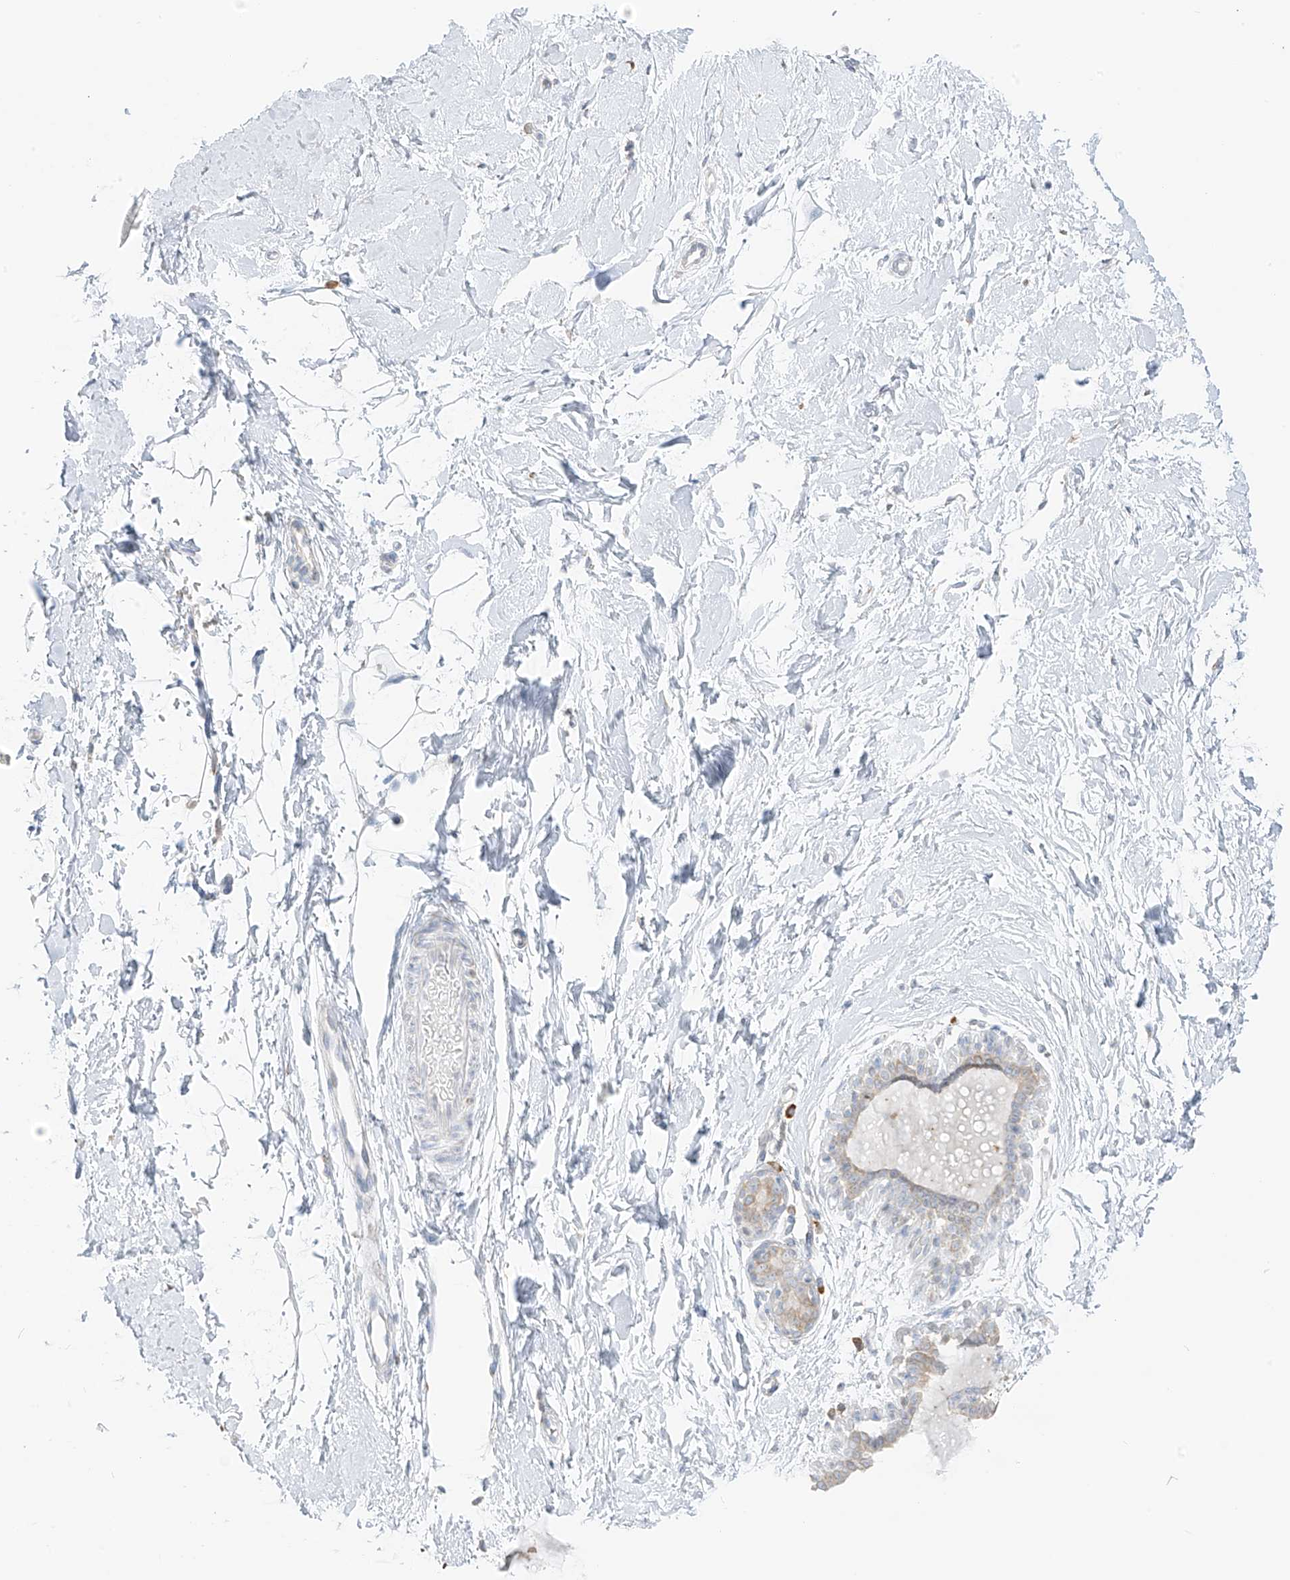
{"staining": {"intensity": "negative", "quantity": "none", "location": "none"}, "tissue": "adipose tissue", "cell_type": "Adipocytes", "image_type": "normal", "snomed": [{"axis": "morphology", "description": "Normal tissue, NOS"}, {"axis": "topography", "description": "Breast"}], "caption": "DAB (3,3'-diaminobenzidine) immunohistochemical staining of unremarkable human adipose tissue exhibits no significant expression in adipocytes.", "gene": "LRRC59", "patient": {"sex": "female", "age": 23}}